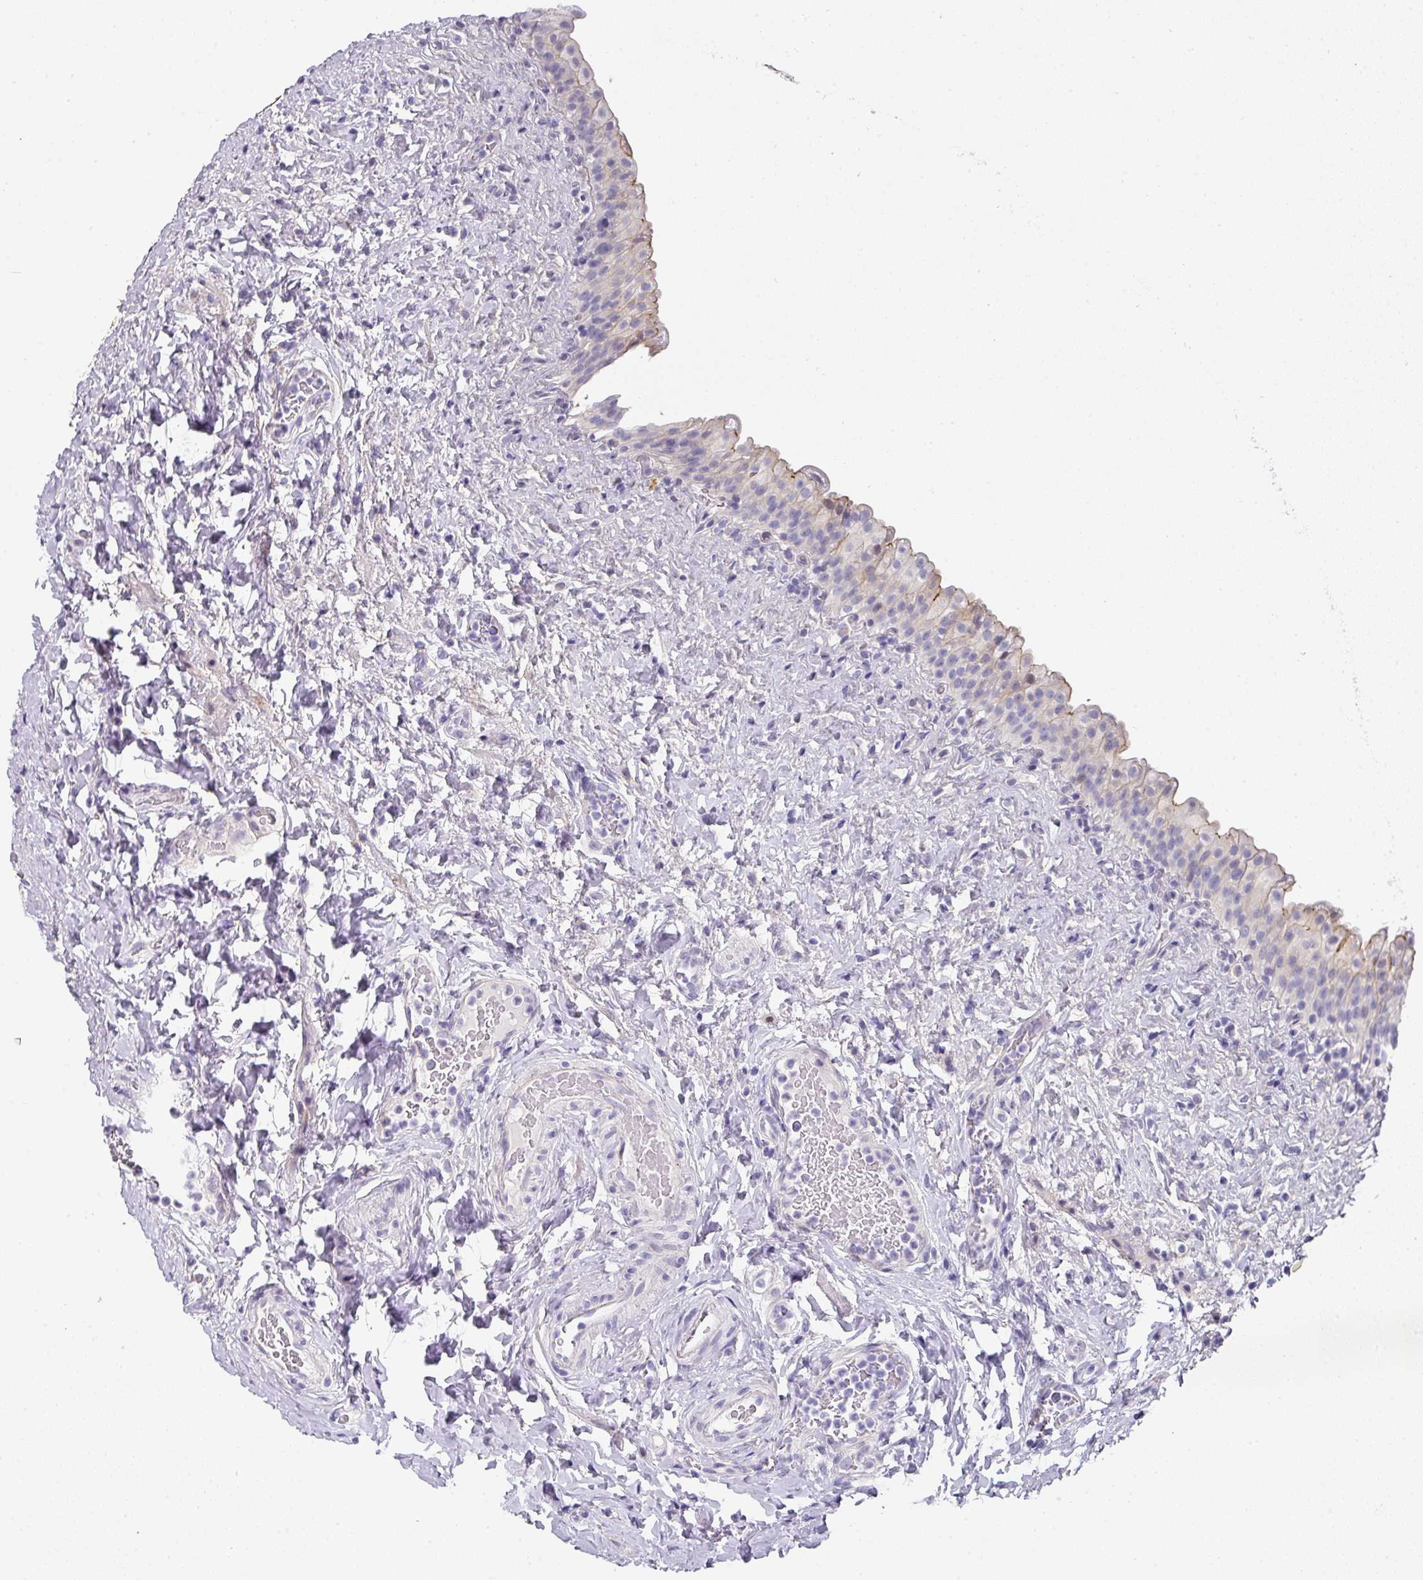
{"staining": {"intensity": "moderate", "quantity": "<25%", "location": "cytoplasmic/membranous,nuclear"}, "tissue": "urinary bladder", "cell_type": "Urothelial cells", "image_type": "normal", "snomed": [{"axis": "morphology", "description": "Normal tissue, NOS"}, {"axis": "topography", "description": "Urinary bladder"}], "caption": "Urothelial cells reveal low levels of moderate cytoplasmic/membranous,nuclear expression in approximately <25% of cells in unremarkable urinary bladder. (DAB (3,3'-diaminobenzidine) IHC, brown staining for protein, blue staining for nuclei).", "gene": "ANKRD29", "patient": {"sex": "female", "age": 27}}